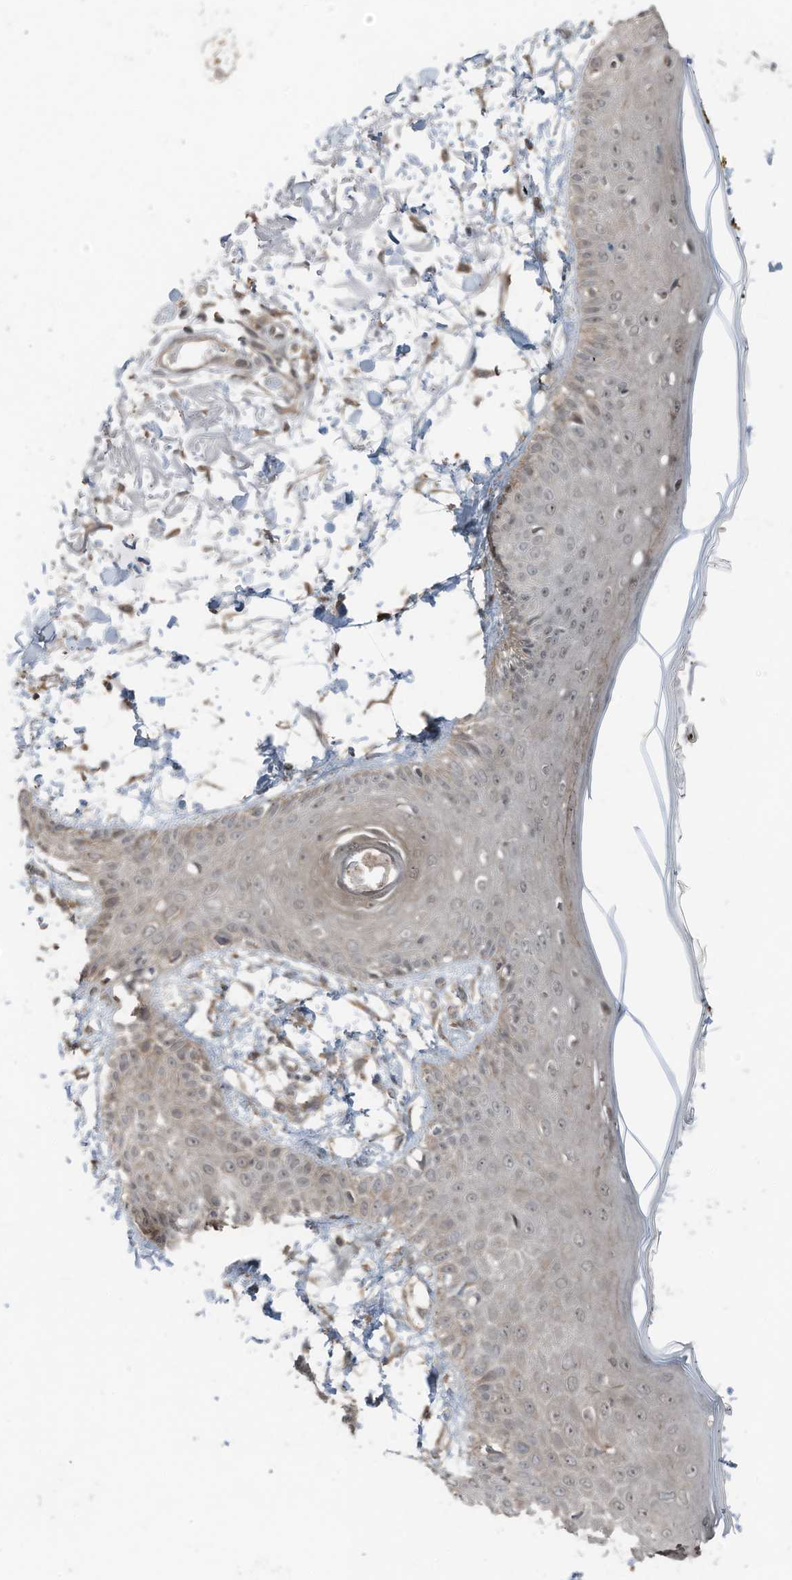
{"staining": {"intensity": "weak", "quantity": ">75%", "location": "cytoplasmic/membranous,nuclear"}, "tissue": "skin", "cell_type": "Fibroblasts", "image_type": "normal", "snomed": [{"axis": "morphology", "description": "Normal tissue, NOS"}, {"axis": "morphology", "description": "Squamous cell carcinoma, NOS"}, {"axis": "topography", "description": "Skin"}, {"axis": "topography", "description": "Peripheral nerve tissue"}], "caption": "Immunohistochemistry (IHC) histopathology image of normal skin: skin stained using immunohistochemistry exhibits low levels of weak protein expression localized specifically in the cytoplasmic/membranous,nuclear of fibroblasts, appearing as a cytoplasmic/membranous,nuclear brown color.", "gene": "TXNDC9", "patient": {"sex": "male", "age": 83}}